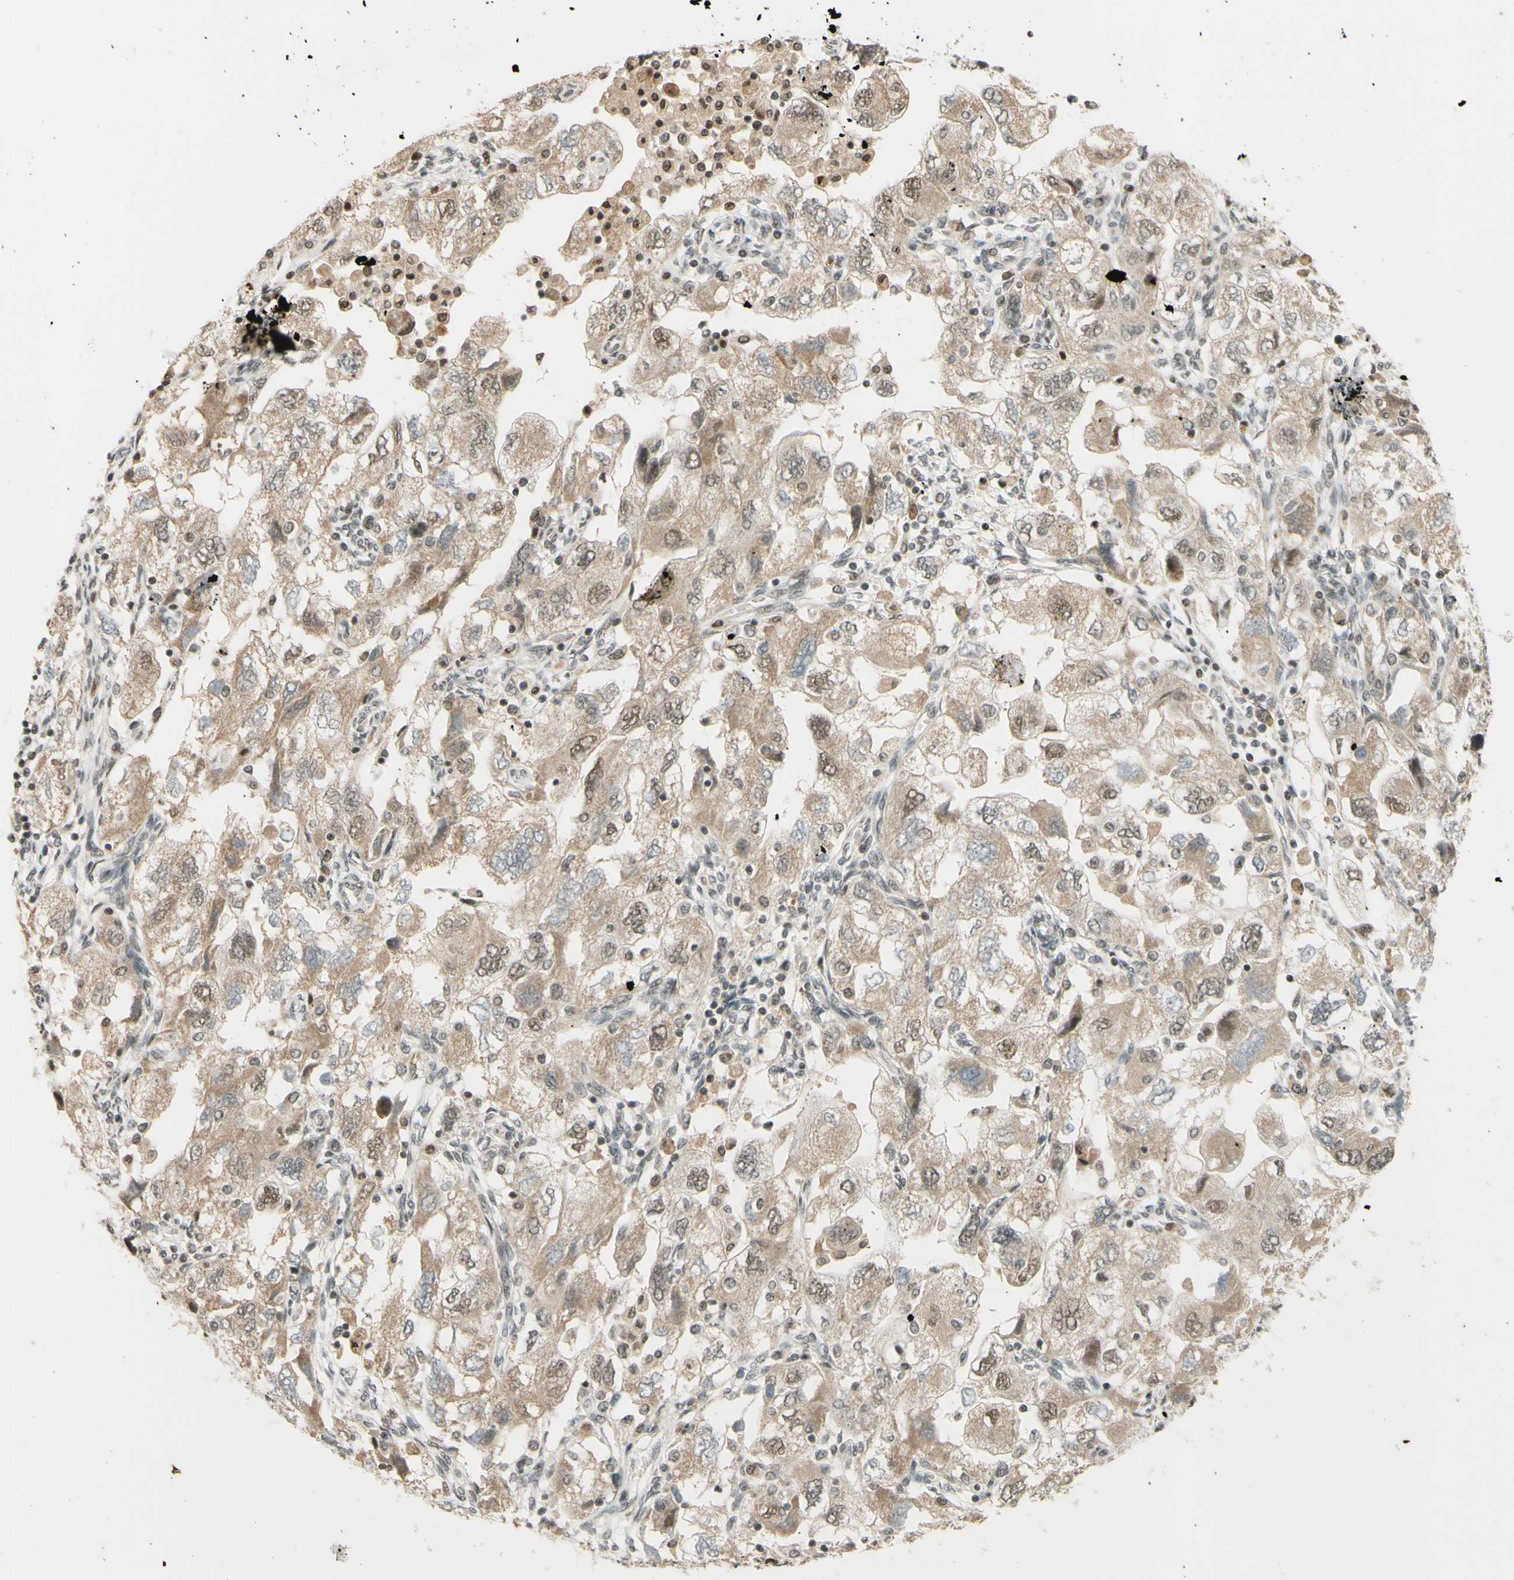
{"staining": {"intensity": "weak", "quantity": ">75%", "location": "cytoplasmic/membranous,nuclear"}, "tissue": "ovarian cancer", "cell_type": "Tumor cells", "image_type": "cancer", "snomed": [{"axis": "morphology", "description": "Carcinoma, NOS"}, {"axis": "morphology", "description": "Cystadenocarcinoma, serous, NOS"}, {"axis": "topography", "description": "Ovary"}], "caption": "Tumor cells exhibit weak cytoplasmic/membranous and nuclear positivity in about >75% of cells in serous cystadenocarcinoma (ovarian). The staining was performed using DAB (3,3'-diaminobenzidine) to visualize the protein expression in brown, while the nuclei were stained in blue with hematoxylin (Magnification: 20x).", "gene": "SMARCB1", "patient": {"sex": "female", "age": 69}}